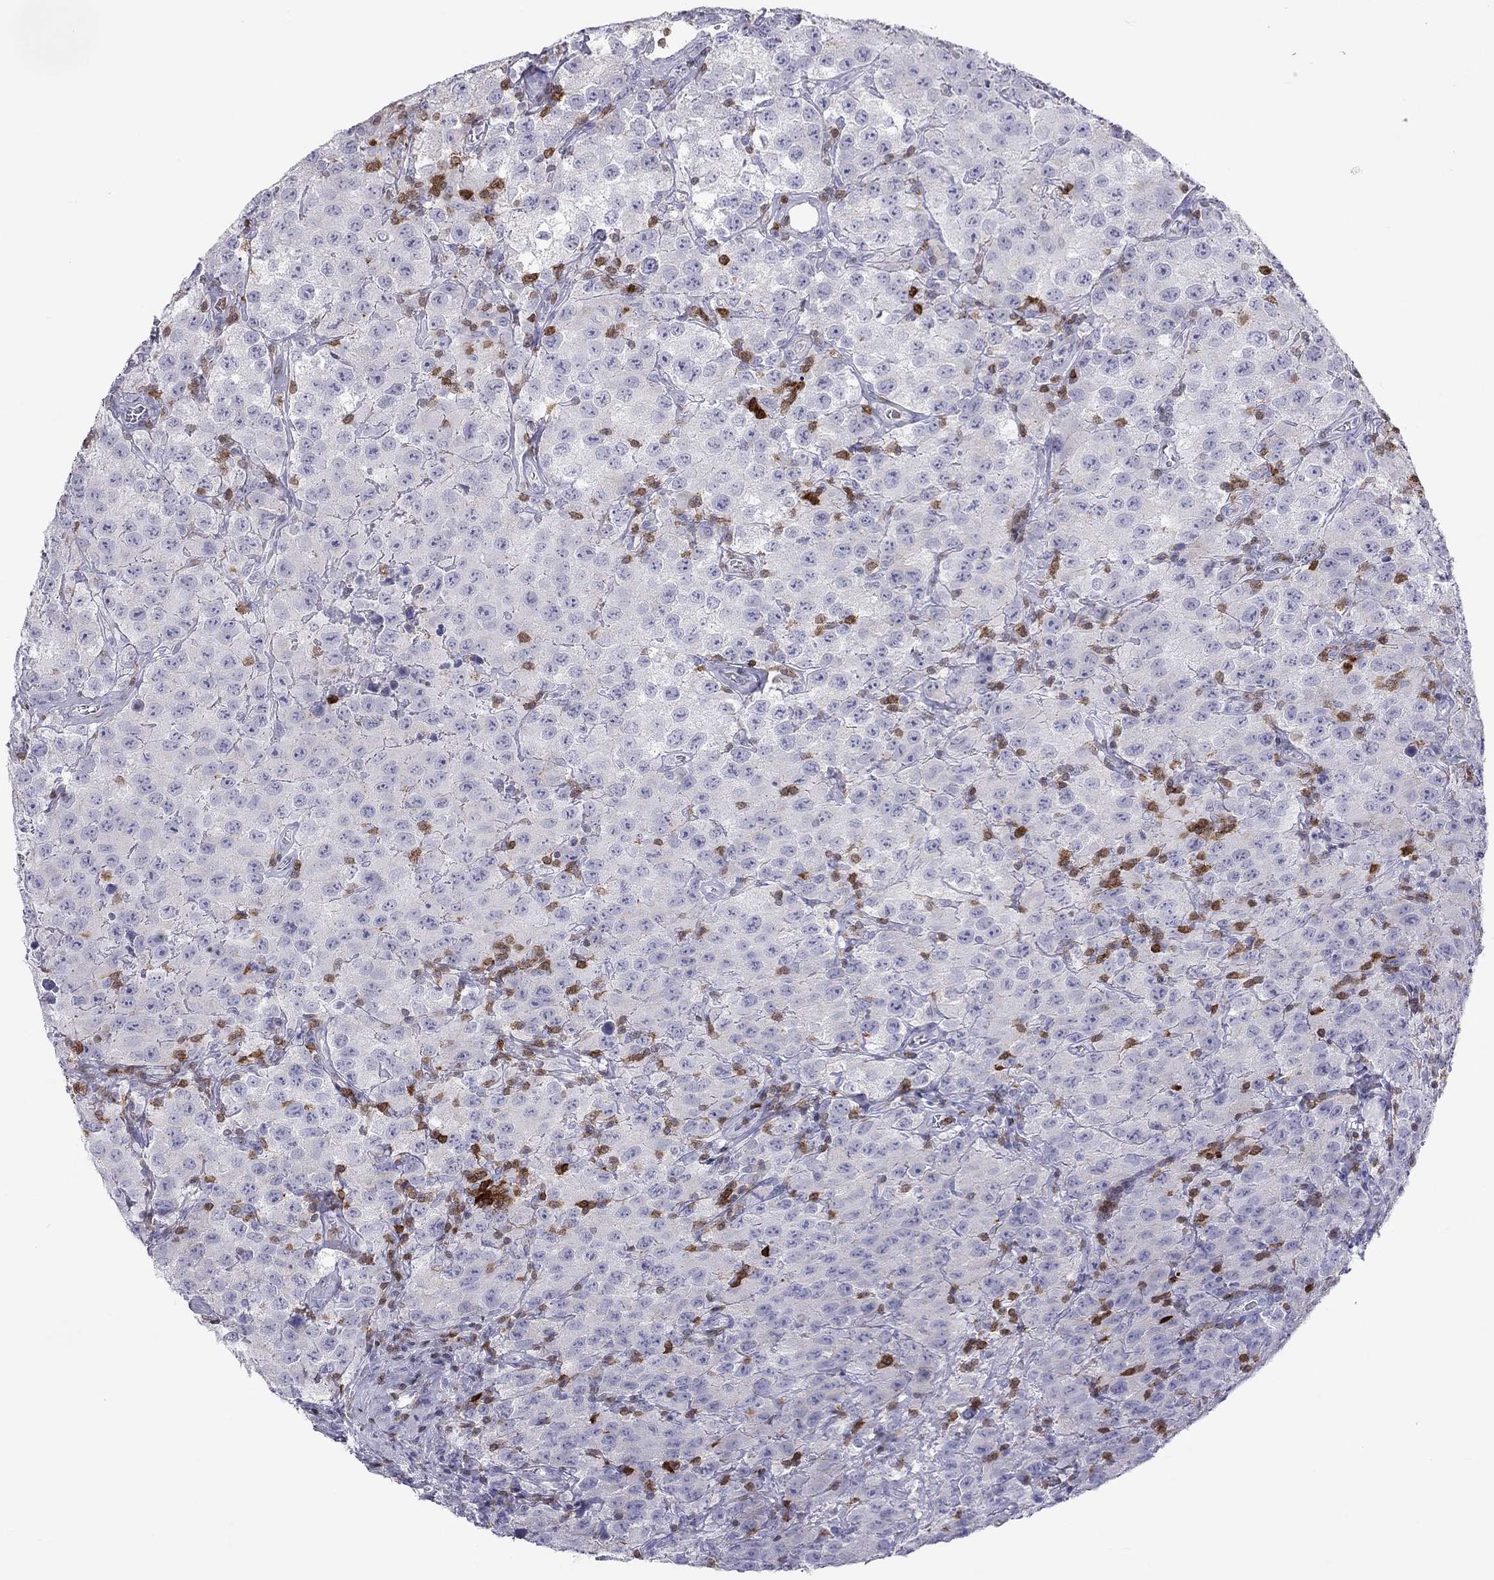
{"staining": {"intensity": "negative", "quantity": "none", "location": "none"}, "tissue": "testis cancer", "cell_type": "Tumor cells", "image_type": "cancer", "snomed": [{"axis": "morphology", "description": "Seminoma, NOS"}, {"axis": "topography", "description": "Testis"}], "caption": "Tumor cells show no significant positivity in testis seminoma.", "gene": "SH2D2A", "patient": {"sex": "male", "age": 52}}